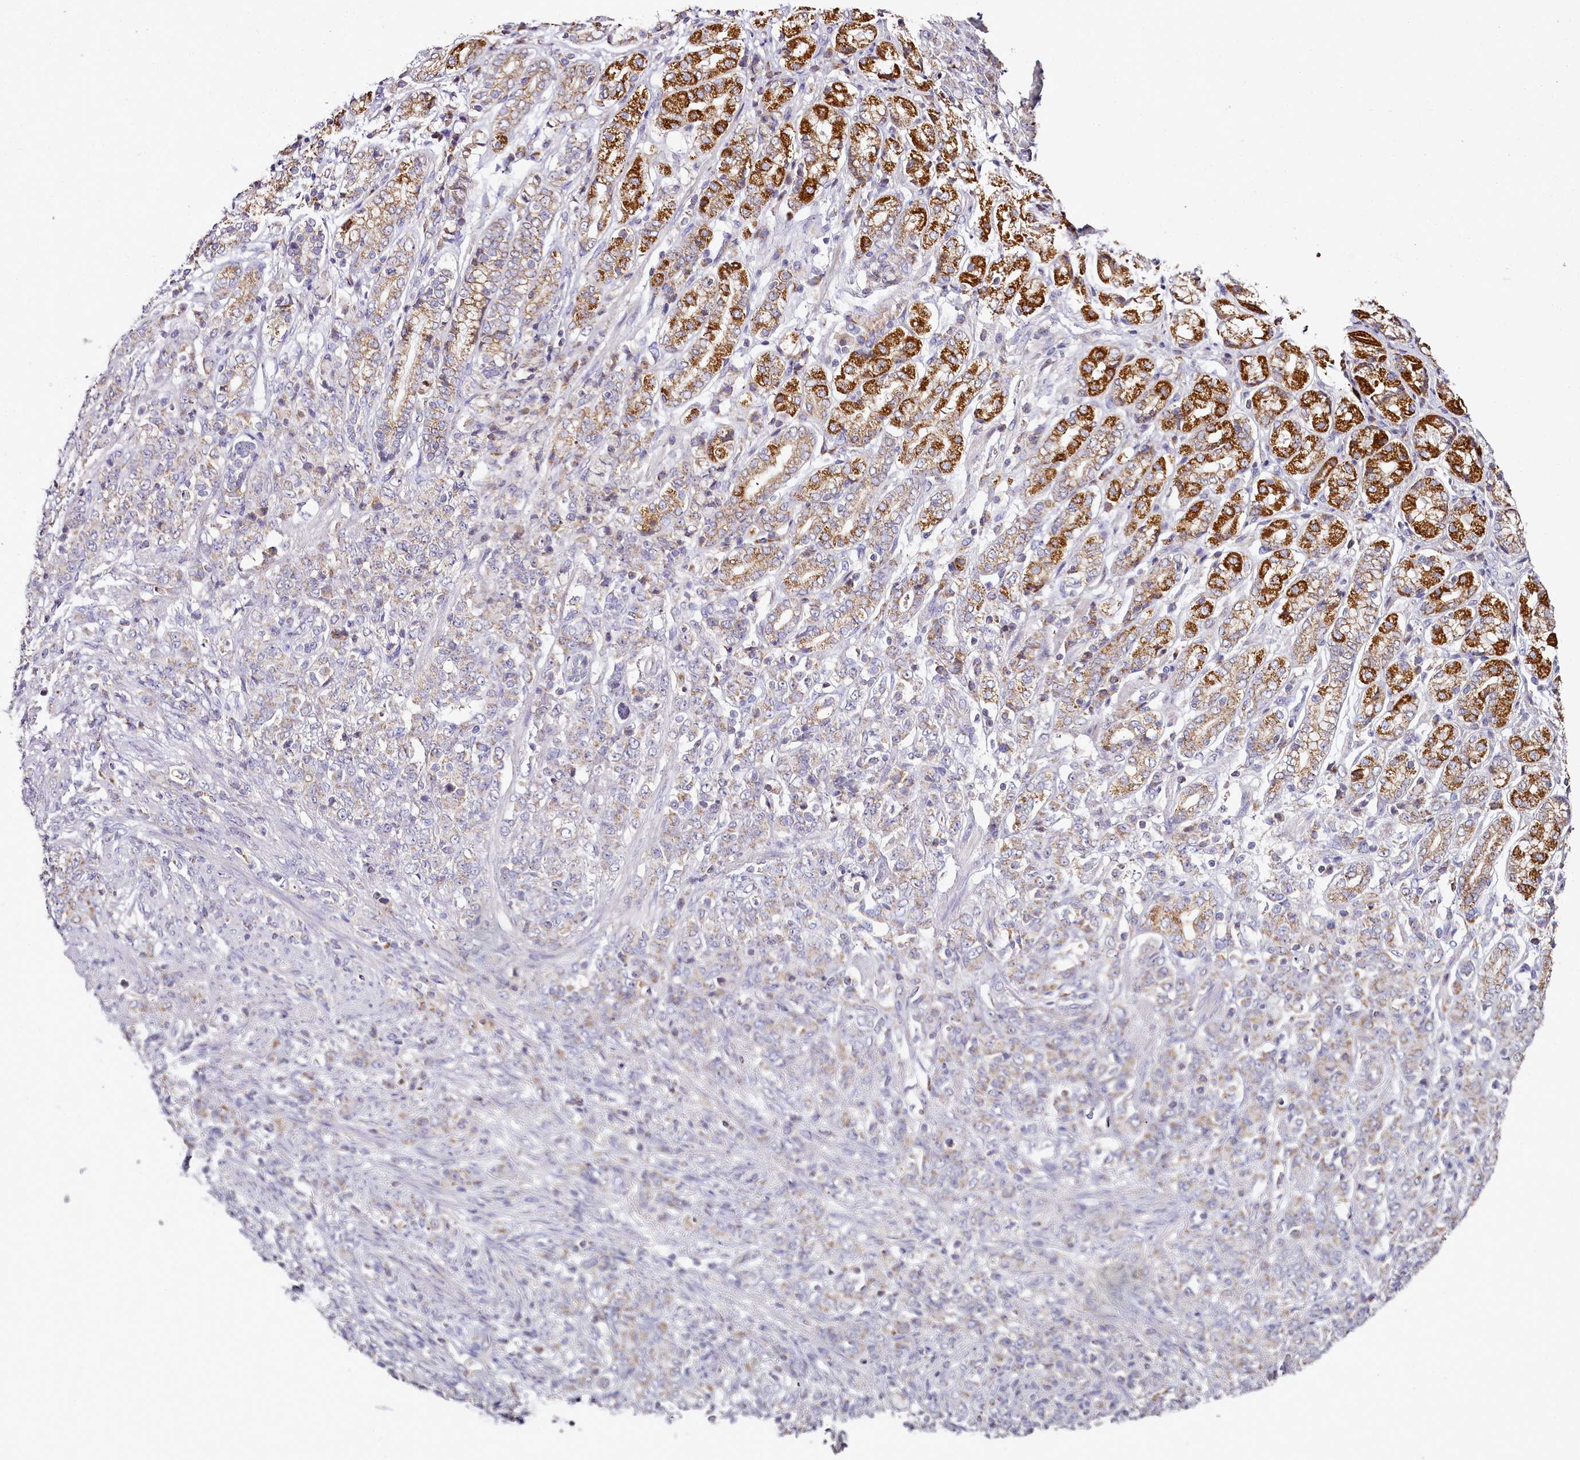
{"staining": {"intensity": "weak", "quantity": "<25%", "location": "cytoplasmic/membranous"}, "tissue": "stomach cancer", "cell_type": "Tumor cells", "image_type": "cancer", "snomed": [{"axis": "morphology", "description": "Adenocarcinoma, NOS"}, {"axis": "topography", "description": "Stomach"}], "caption": "A high-resolution photomicrograph shows immunohistochemistry staining of stomach cancer, which shows no significant staining in tumor cells.", "gene": "ACSS1", "patient": {"sex": "female", "age": 79}}